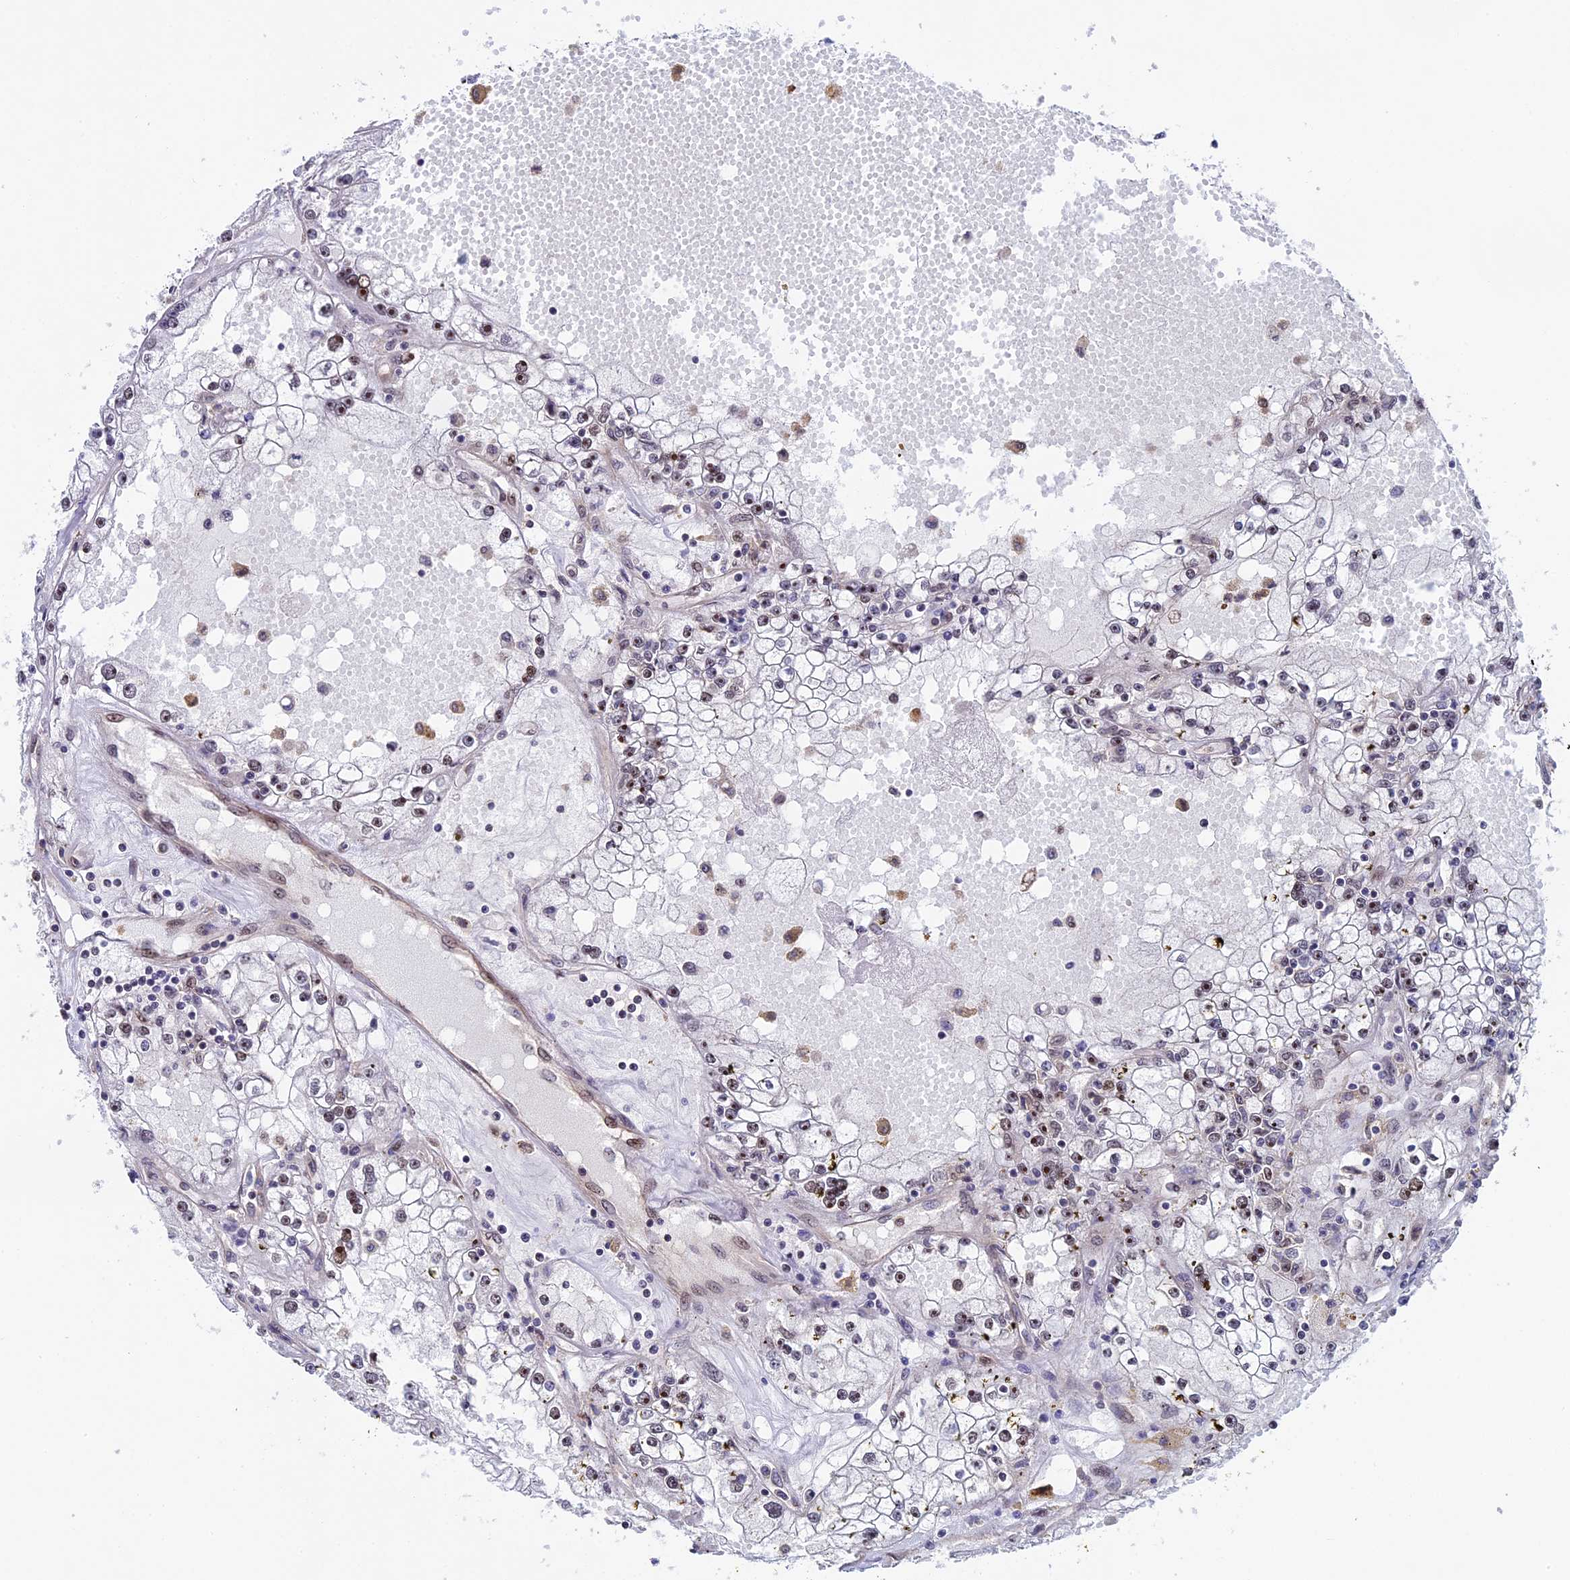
{"staining": {"intensity": "weak", "quantity": "<25%", "location": "nuclear"}, "tissue": "renal cancer", "cell_type": "Tumor cells", "image_type": "cancer", "snomed": [{"axis": "morphology", "description": "Adenocarcinoma, NOS"}, {"axis": "topography", "description": "Kidney"}], "caption": "High power microscopy photomicrograph of an IHC micrograph of renal adenocarcinoma, revealing no significant expression in tumor cells.", "gene": "CCDC86", "patient": {"sex": "male", "age": 56}}